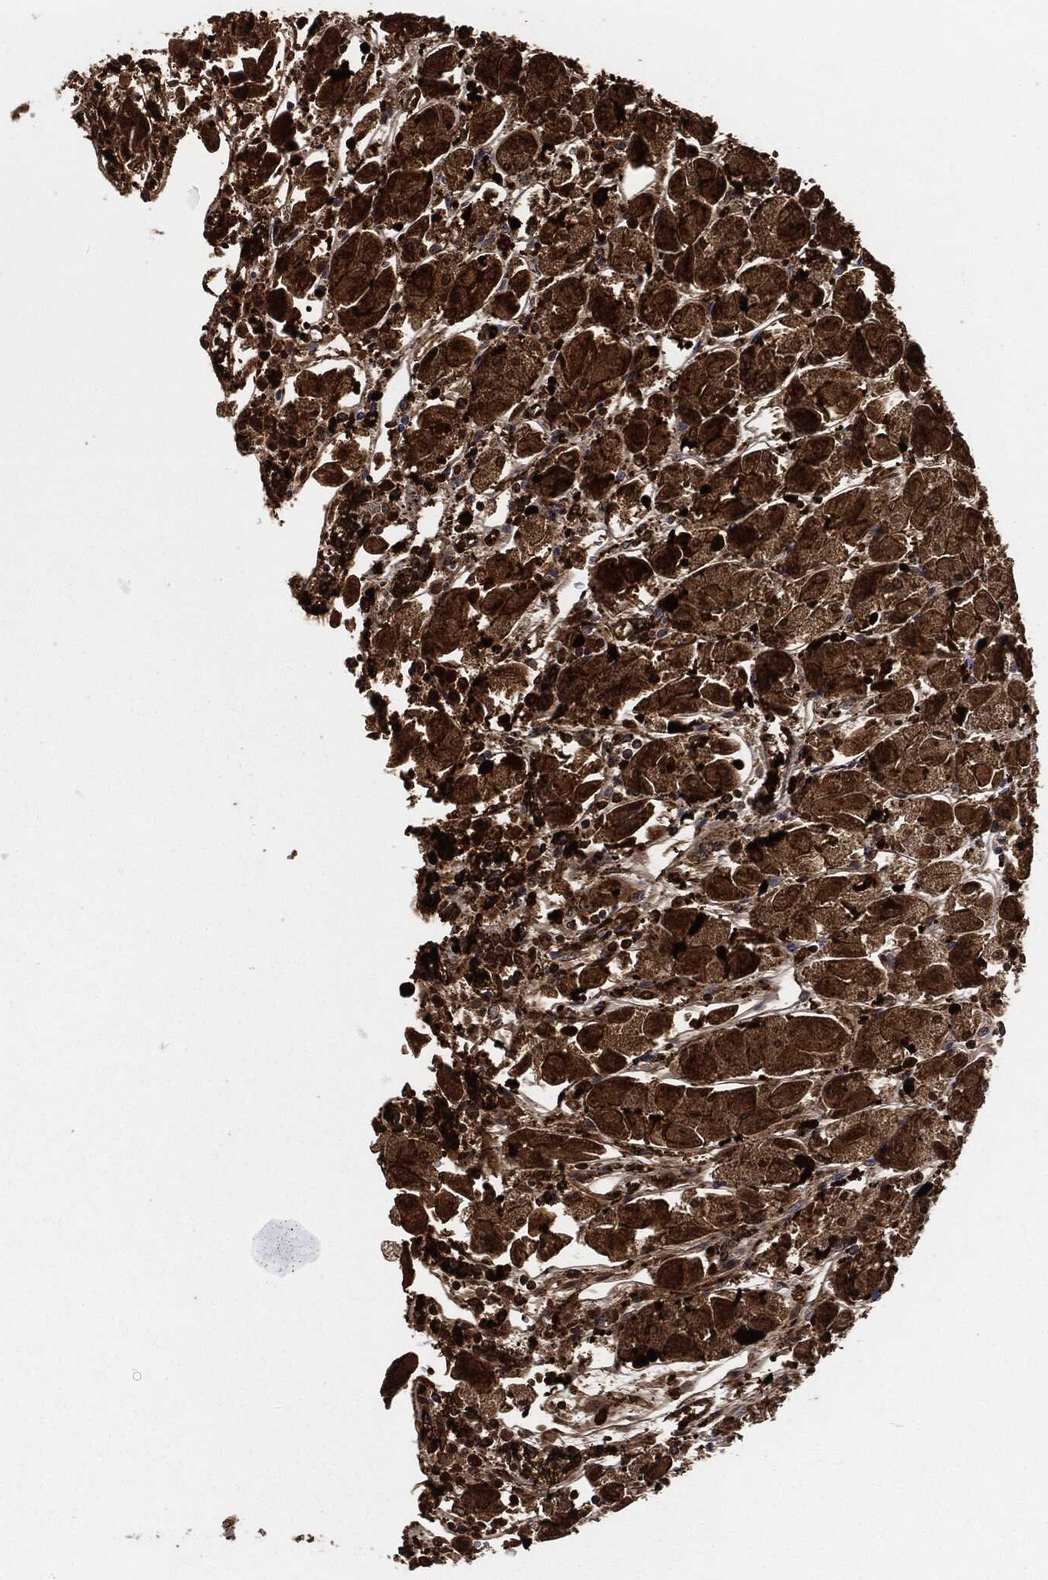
{"staining": {"intensity": "strong", "quantity": ">75%", "location": "cytoplasmic/membranous"}, "tissue": "stomach", "cell_type": "Glandular cells", "image_type": "normal", "snomed": [{"axis": "morphology", "description": "Normal tissue, NOS"}, {"axis": "topography", "description": "Stomach"}], "caption": "IHC histopathology image of benign stomach: human stomach stained using immunohistochemistry shows high levels of strong protein expression localized specifically in the cytoplasmic/membranous of glandular cells, appearing as a cytoplasmic/membranous brown color.", "gene": "PRDX2", "patient": {"sex": "male", "age": 70}}